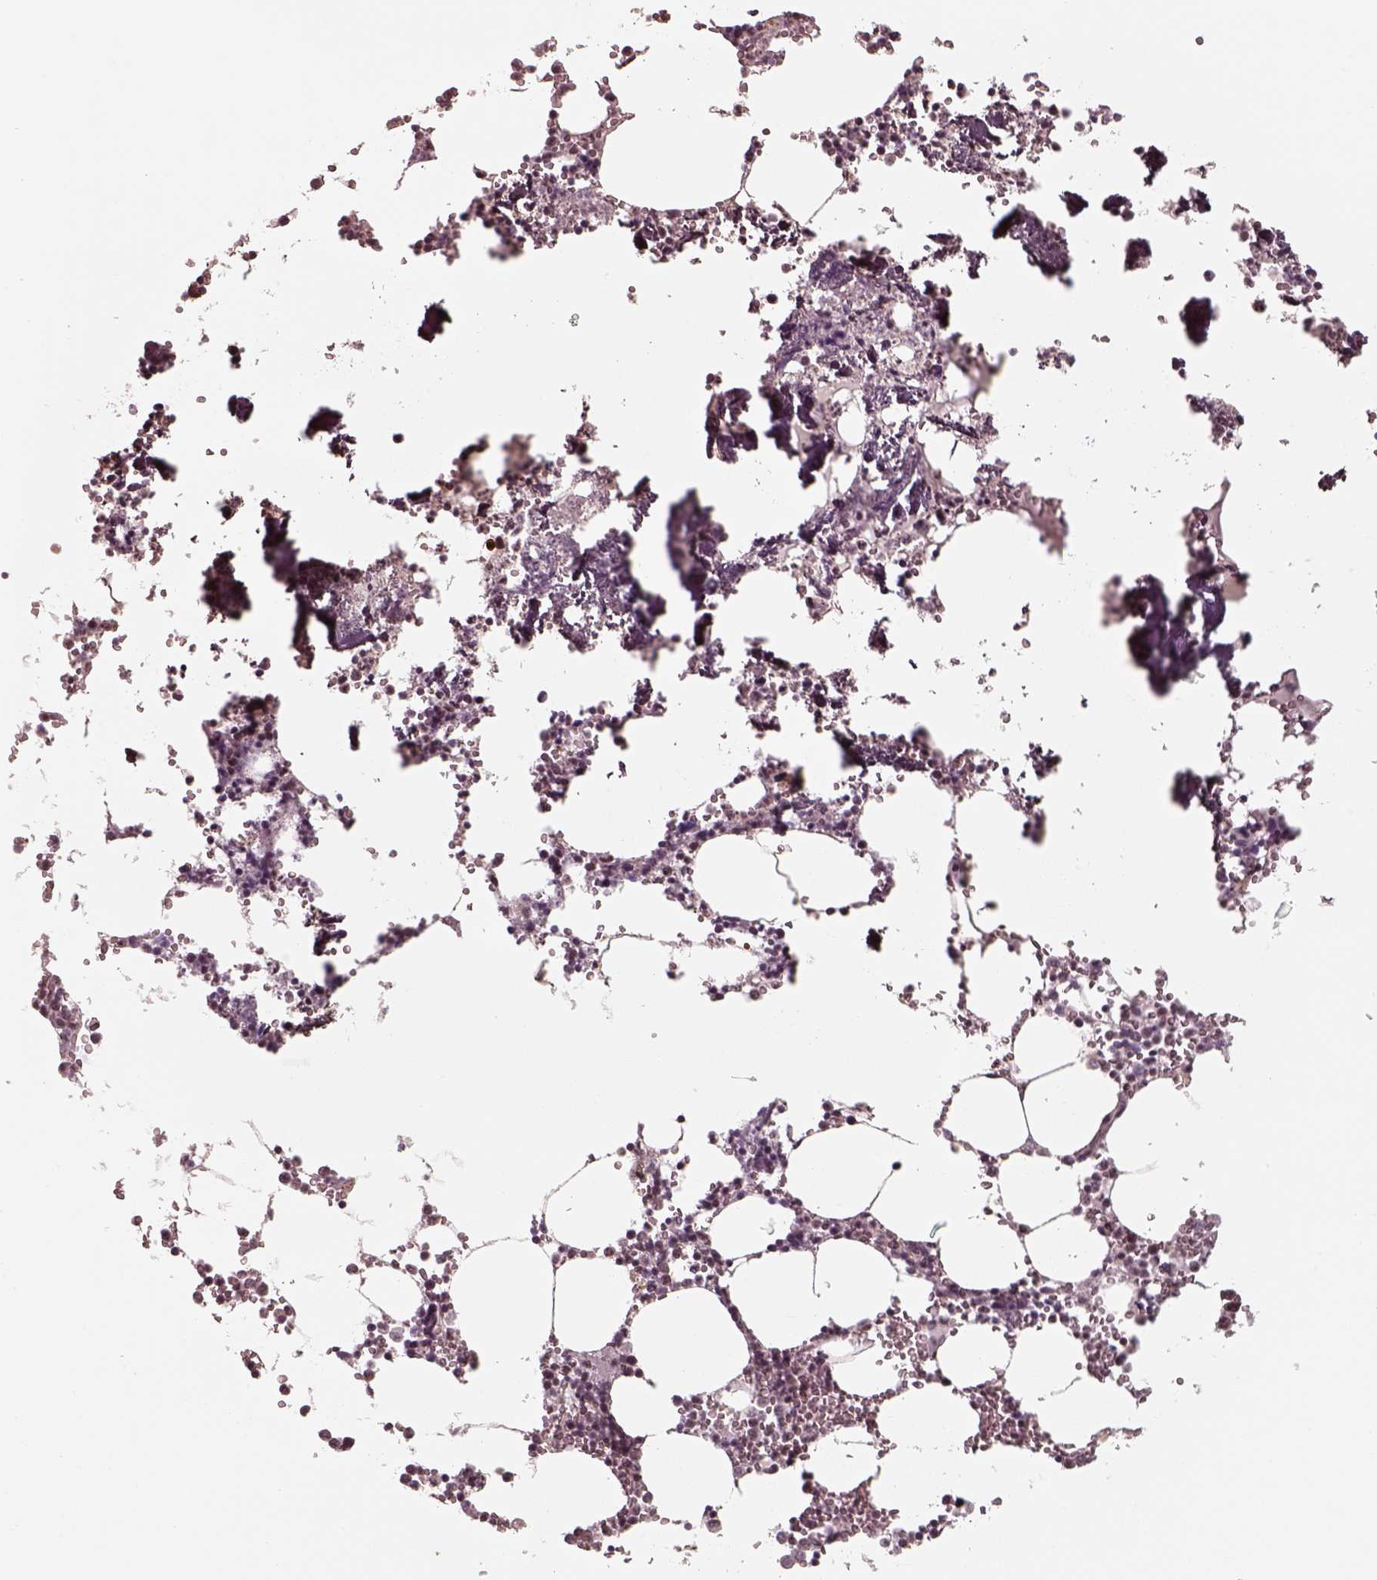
{"staining": {"intensity": "strong", "quantity": "25%-75%", "location": "nuclear"}, "tissue": "bone marrow", "cell_type": "Hematopoietic cells", "image_type": "normal", "snomed": [{"axis": "morphology", "description": "Normal tissue, NOS"}, {"axis": "topography", "description": "Bone marrow"}], "caption": "Immunohistochemical staining of benign bone marrow displays high levels of strong nuclear staining in about 25%-75% of hematopoietic cells. (IHC, brightfield microscopy, high magnification).", "gene": "ATXN7L3", "patient": {"sex": "male", "age": 54}}